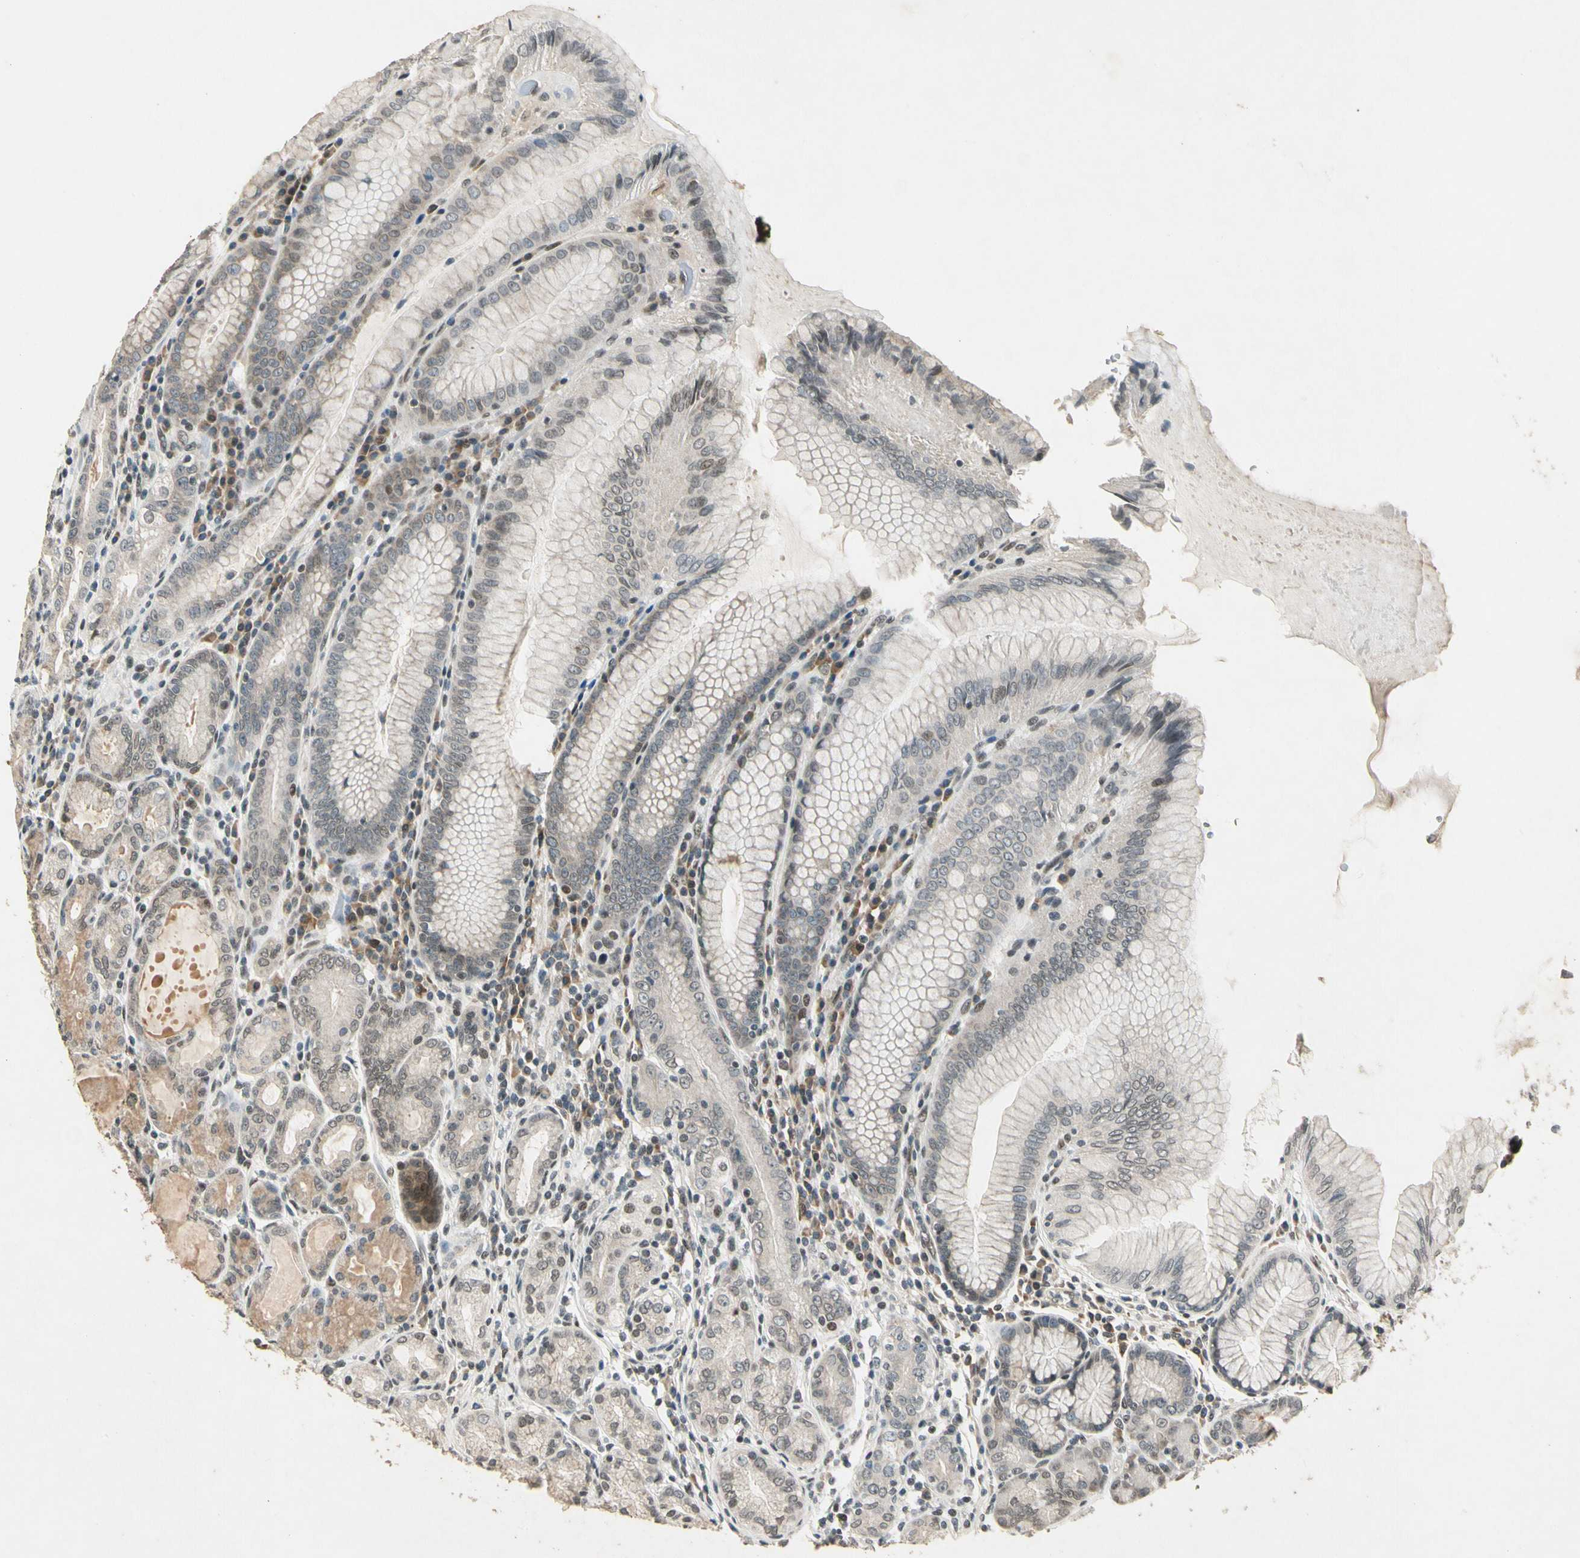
{"staining": {"intensity": "weak", "quantity": "<25%", "location": "cytoplasmic/membranous"}, "tissue": "stomach", "cell_type": "Glandular cells", "image_type": "normal", "snomed": [{"axis": "morphology", "description": "Normal tissue, NOS"}, {"axis": "topography", "description": "Stomach, lower"}], "caption": "IHC histopathology image of unremarkable stomach stained for a protein (brown), which displays no staining in glandular cells. (DAB immunohistochemistry (IHC) visualized using brightfield microscopy, high magnification).", "gene": "ZBTB4", "patient": {"sex": "female", "age": 76}}